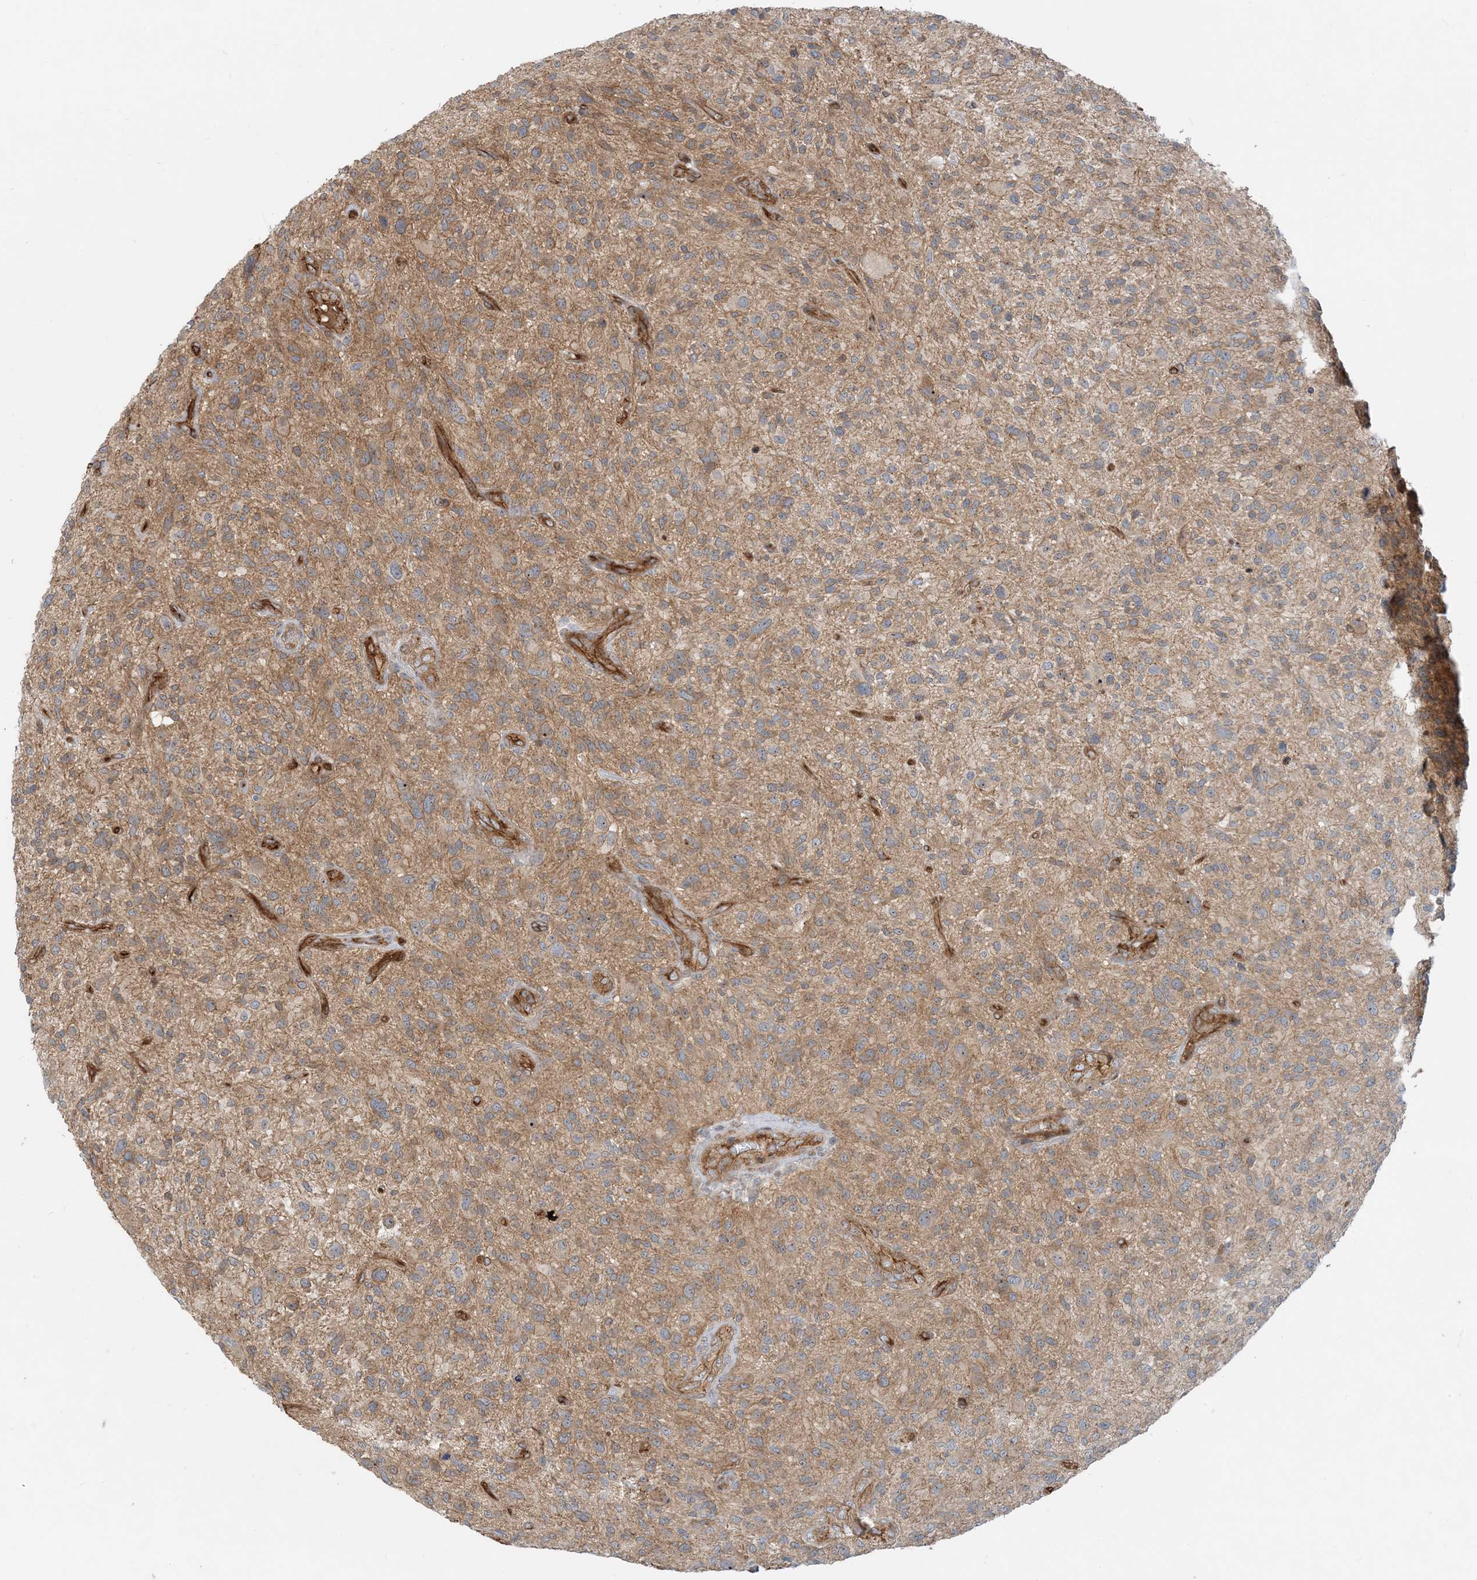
{"staining": {"intensity": "moderate", "quantity": ">75%", "location": "cytoplasmic/membranous"}, "tissue": "glioma", "cell_type": "Tumor cells", "image_type": "cancer", "snomed": [{"axis": "morphology", "description": "Glioma, malignant, High grade"}, {"axis": "topography", "description": "Brain"}], "caption": "About >75% of tumor cells in glioma display moderate cytoplasmic/membranous protein positivity as visualized by brown immunohistochemical staining.", "gene": "MYL5", "patient": {"sex": "male", "age": 47}}